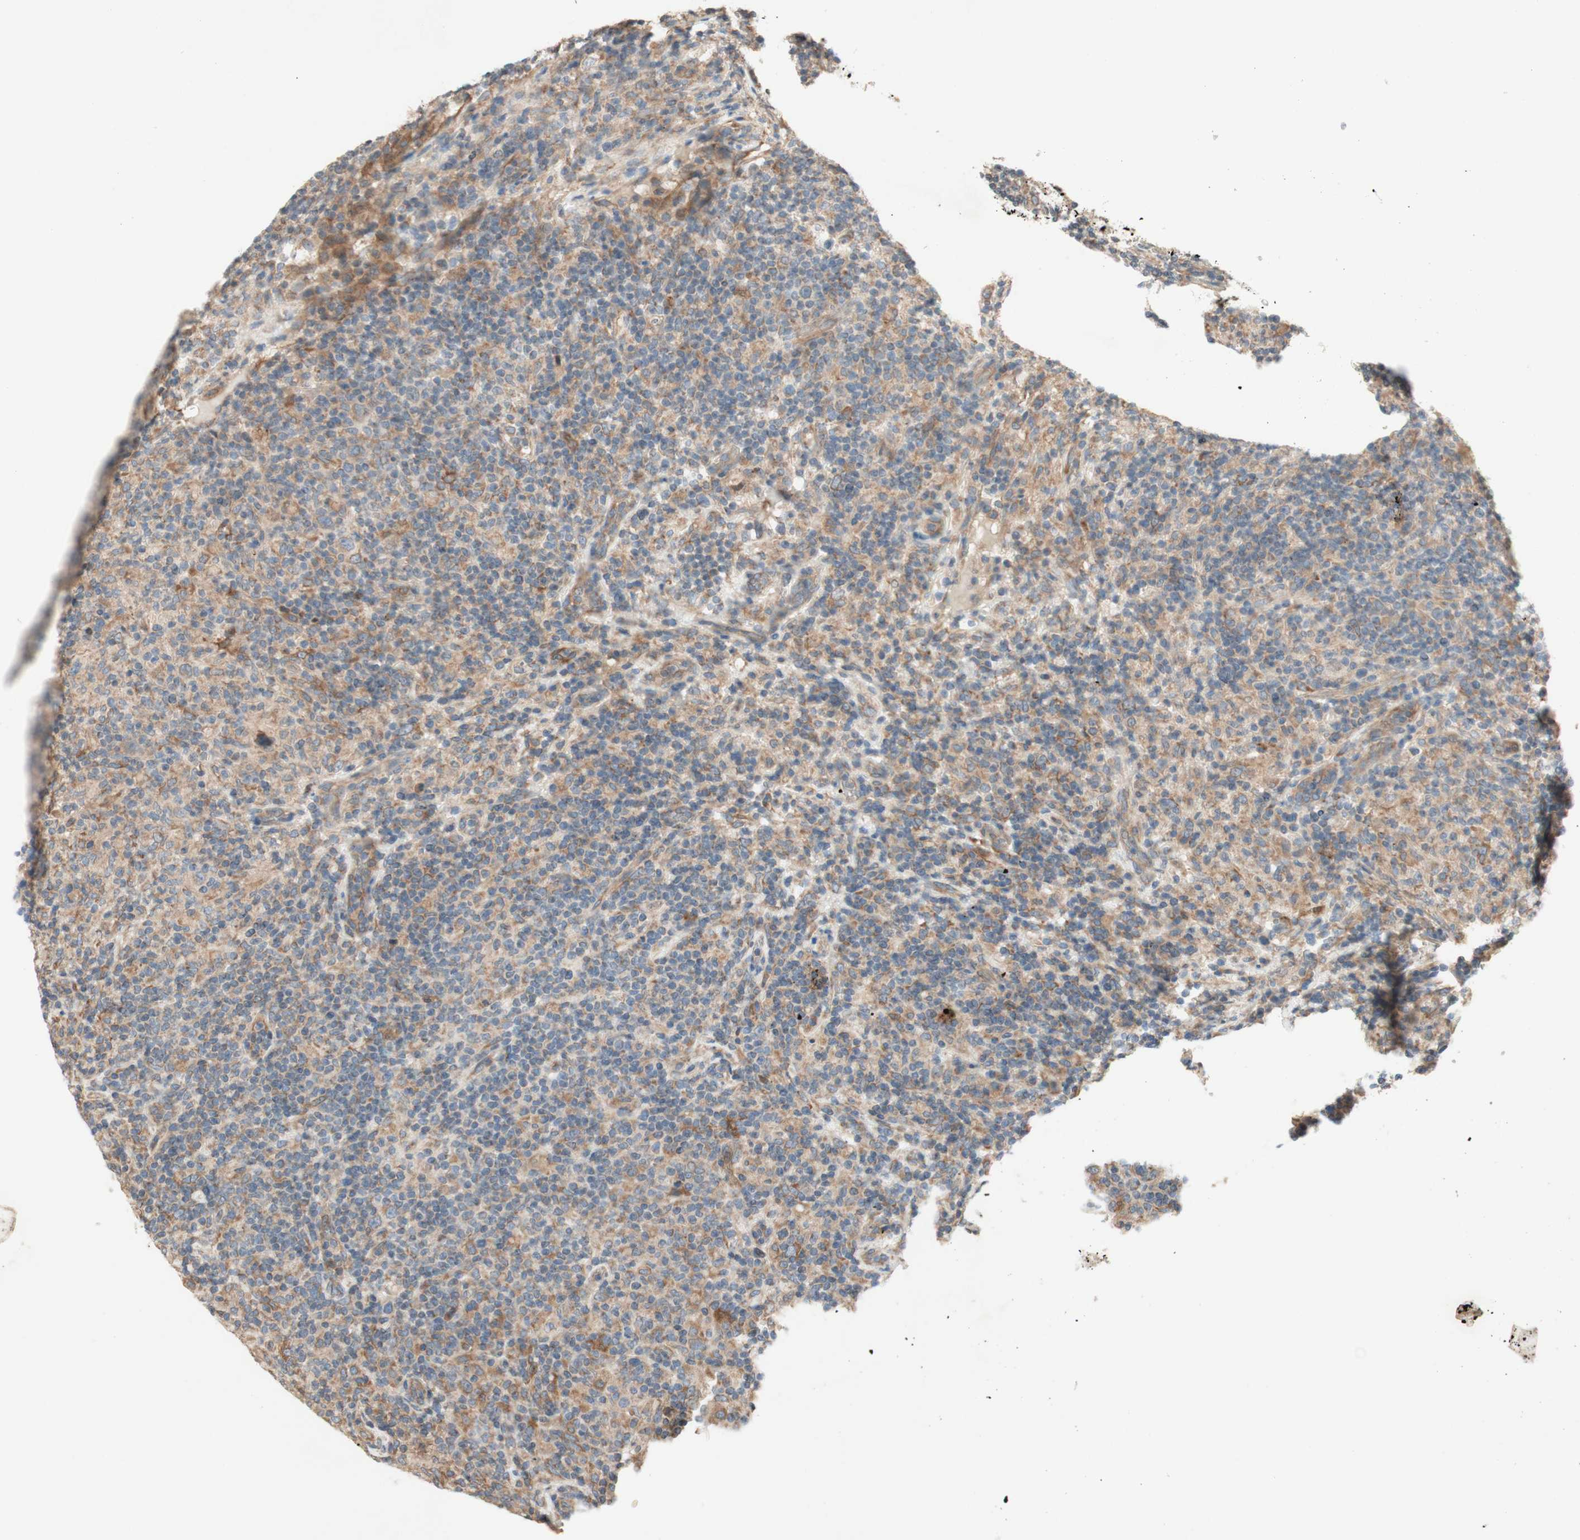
{"staining": {"intensity": "weak", "quantity": "25%-75%", "location": "cytoplasmic/membranous"}, "tissue": "lymphoma", "cell_type": "Tumor cells", "image_type": "cancer", "snomed": [{"axis": "morphology", "description": "Hodgkin's disease, NOS"}, {"axis": "topography", "description": "Lymph node"}], "caption": "Lymphoma stained for a protein (brown) displays weak cytoplasmic/membranous positive staining in approximately 25%-75% of tumor cells.", "gene": "SOCS2", "patient": {"sex": "male", "age": 70}}